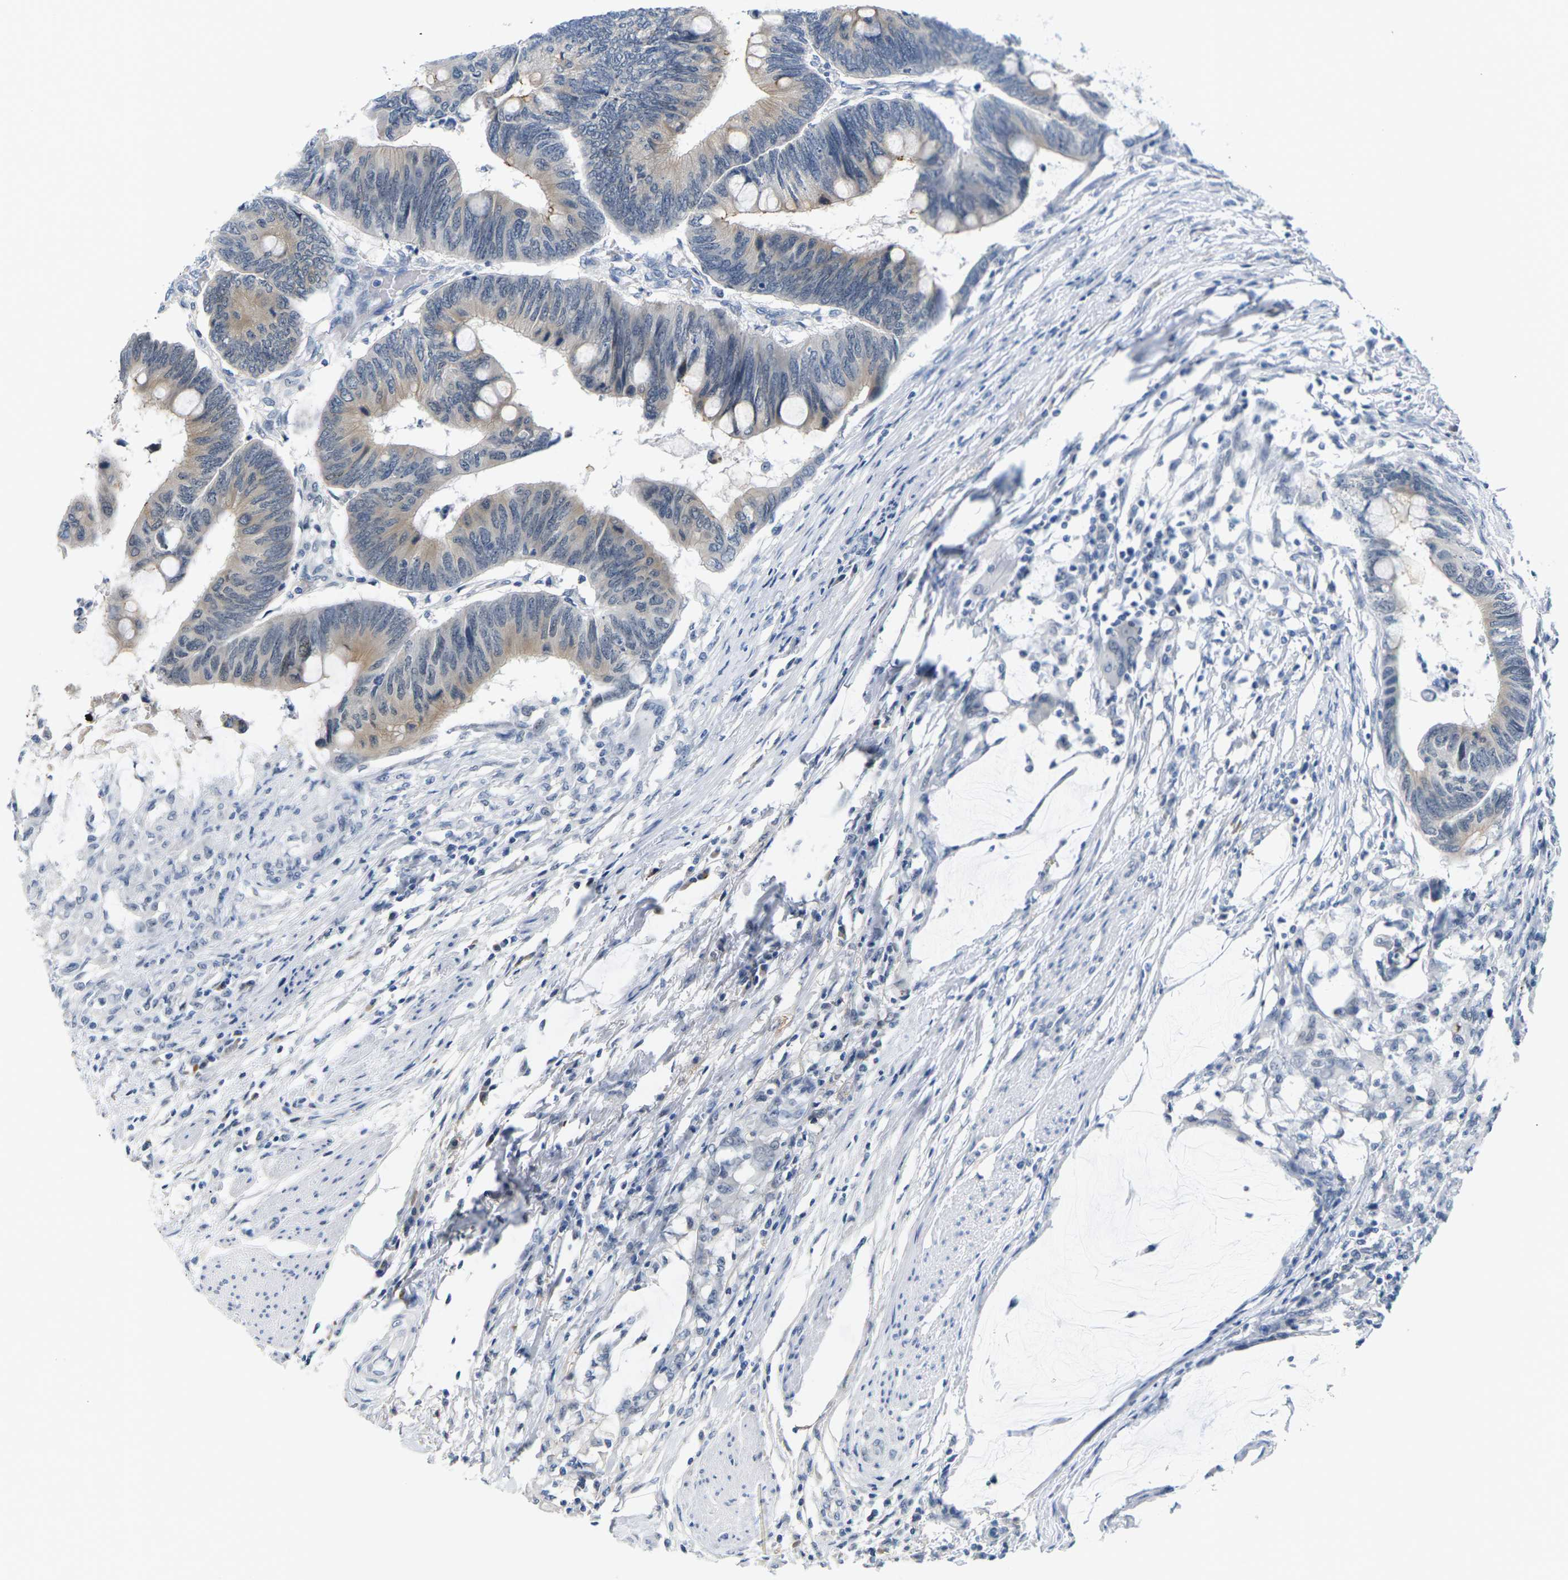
{"staining": {"intensity": "moderate", "quantity": "25%-75%", "location": "cytoplasmic/membranous"}, "tissue": "colorectal cancer", "cell_type": "Tumor cells", "image_type": "cancer", "snomed": [{"axis": "morphology", "description": "Normal tissue, NOS"}, {"axis": "morphology", "description": "Adenocarcinoma, NOS"}, {"axis": "topography", "description": "Rectum"}, {"axis": "topography", "description": "Peripheral nerve tissue"}], "caption": "This micrograph demonstrates immunohistochemistry (IHC) staining of human colorectal adenocarcinoma, with medium moderate cytoplasmic/membranous expression in about 25%-75% of tumor cells.", "gene": "PKP2", "patient": {"sex": "male", "age": 92}}